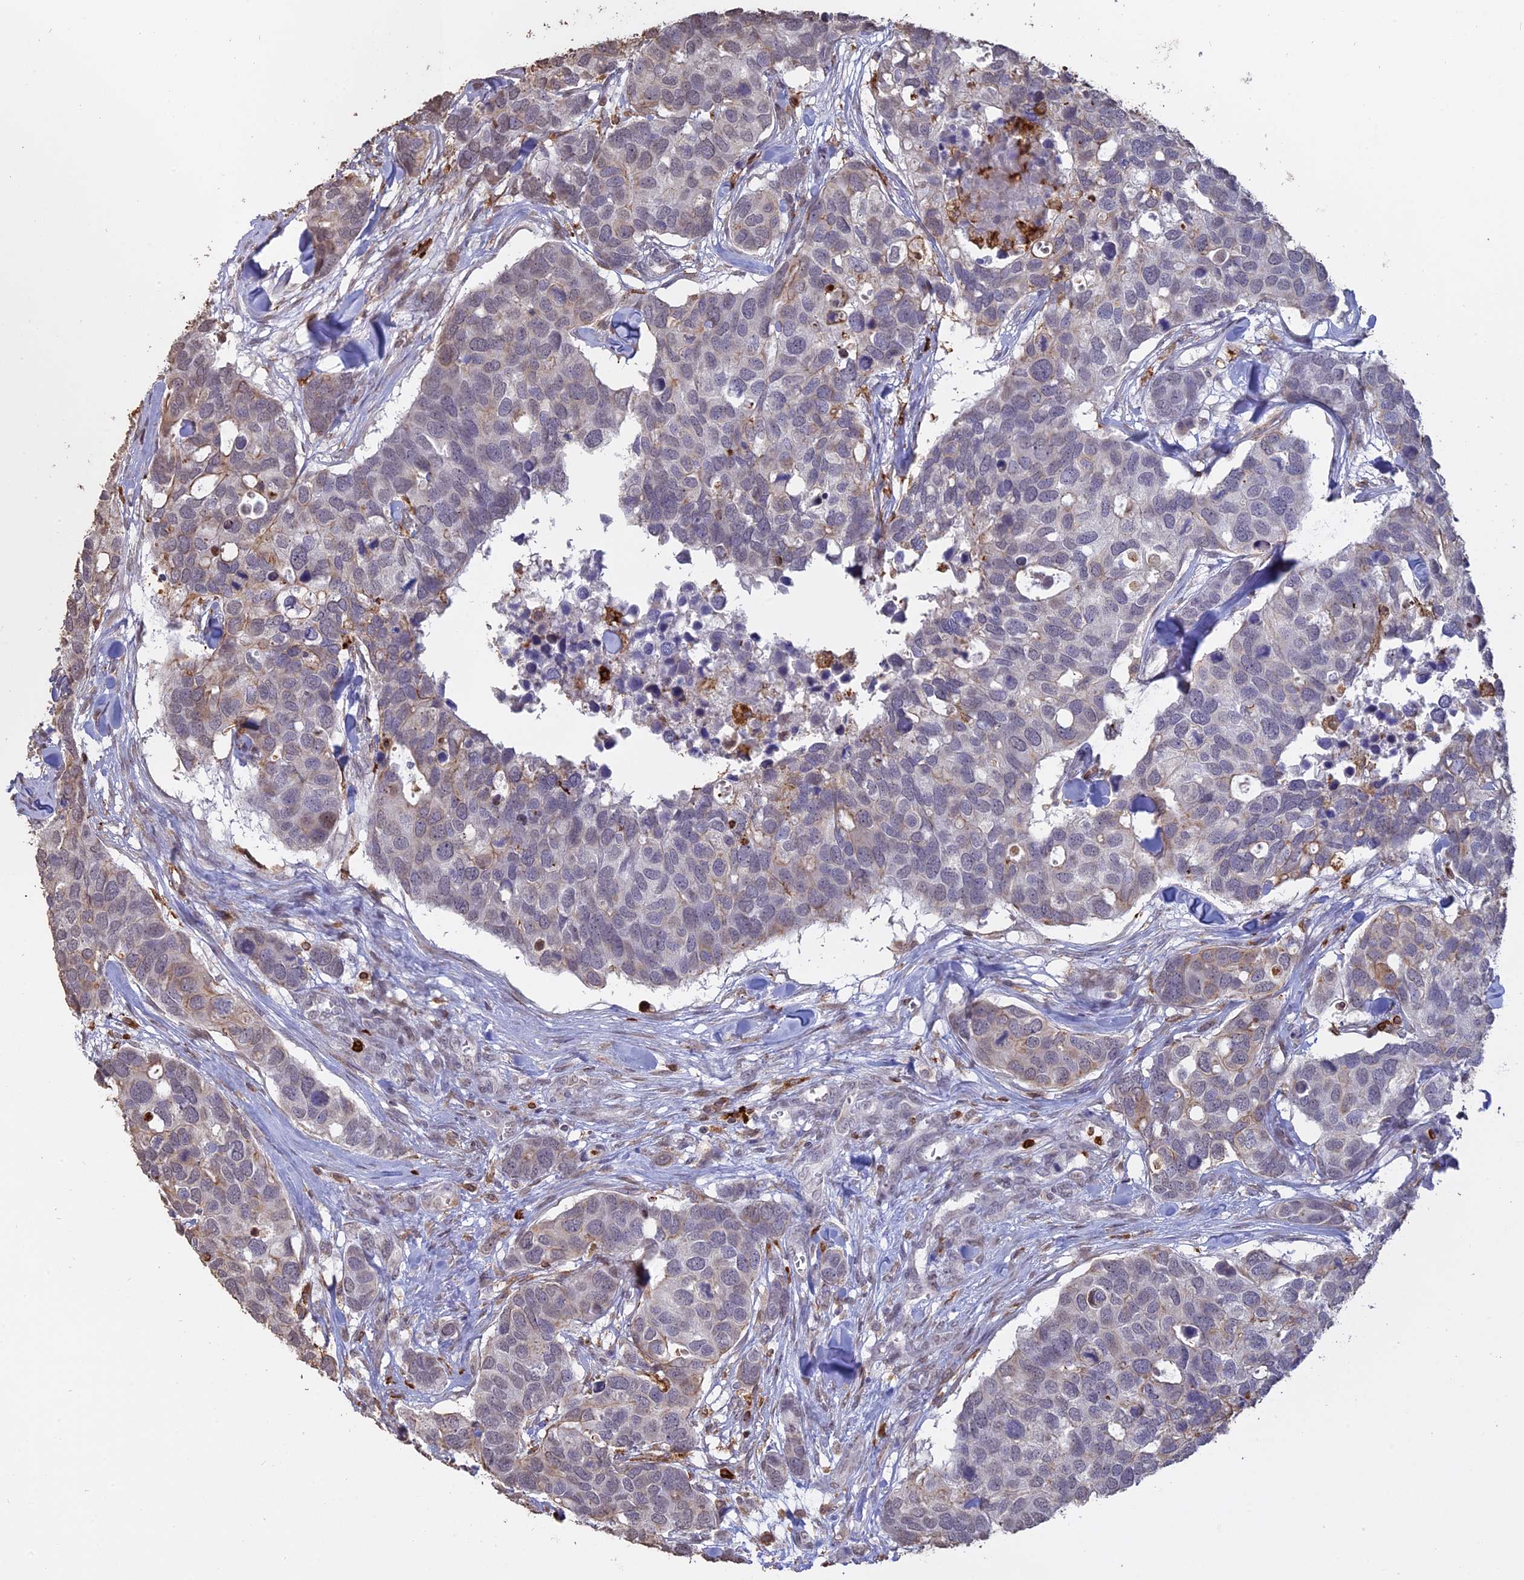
{"staining": {"intensity": "weak", "quantity": "<25%", "location": "cytoplasmic/membranous"}, "tissue": "breast cancer", "cell_type": "Tumor cells", "image_type": "cancer", "snomed": [{"axis": "morphology", "description": "Duct carcinoma"}, {"axis": "topography", "description": "Breast"}], "caption": "Breast cancer (intraductal carcinoma) was stained to show a protein in brown. There is no significant expression in tumor cells. (DAB IHC, high magnification).", "gene": "APOBR", "patient": {"sex": "female", "age": 83}}